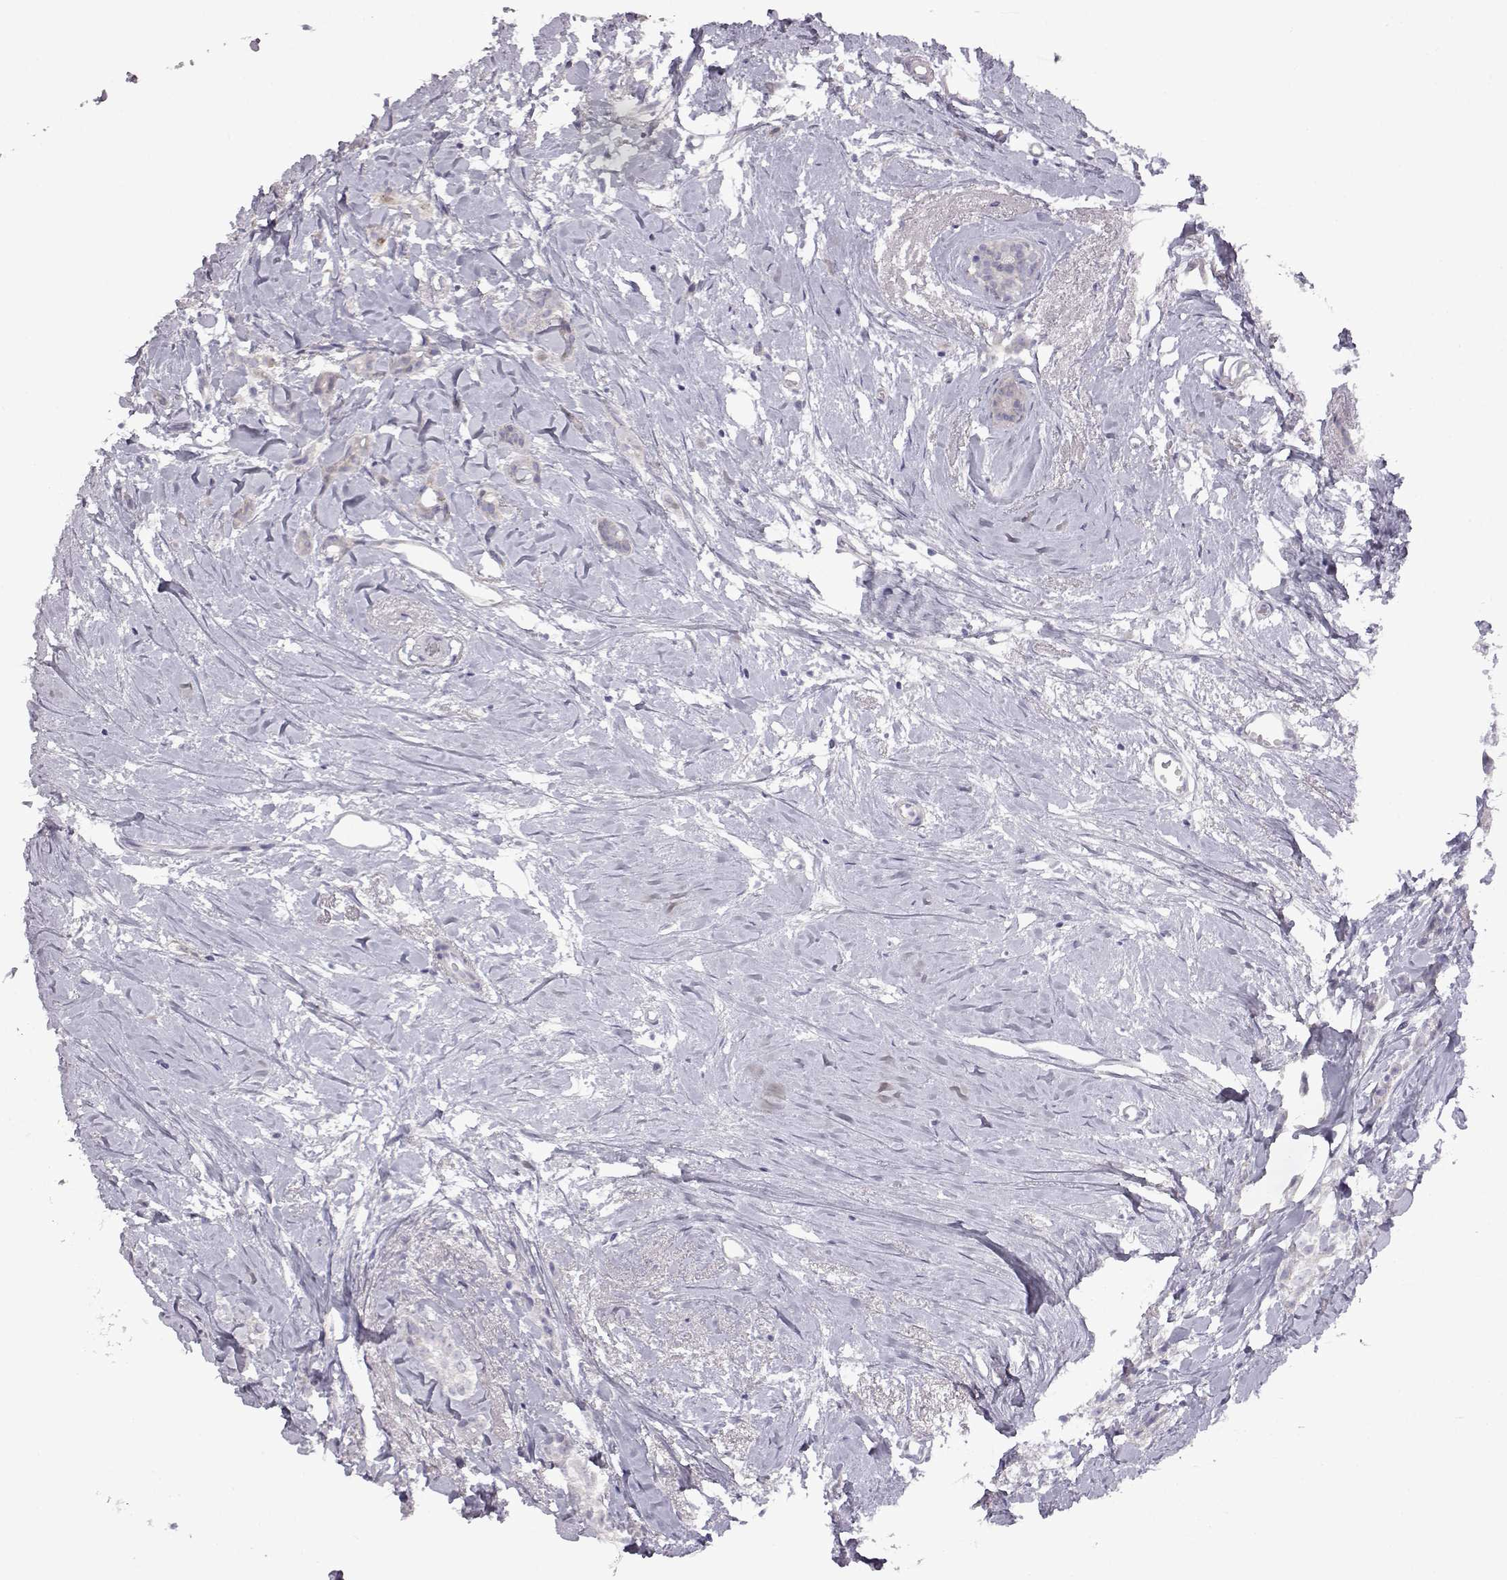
{"staining": {"intensity": "negative", "quantity": "none", "location": "none"}, "tissue": "breast cancer", "cell_type": "Tumor cells", "image_type": "cancer", "snomed": [{"axis": "morphology", "description": "Duct carcinoma"}, {"axis": "topography", "description": "Breast"}], "caption": "Immunohistochemistry (IHC) of breast infiltrating ductal carcinoma shows no staining in tumor cells. (DAB IHC with hematoxylin counter stain).", "gene": "VGF", "patient": {"sex": "female", "age": 40}}